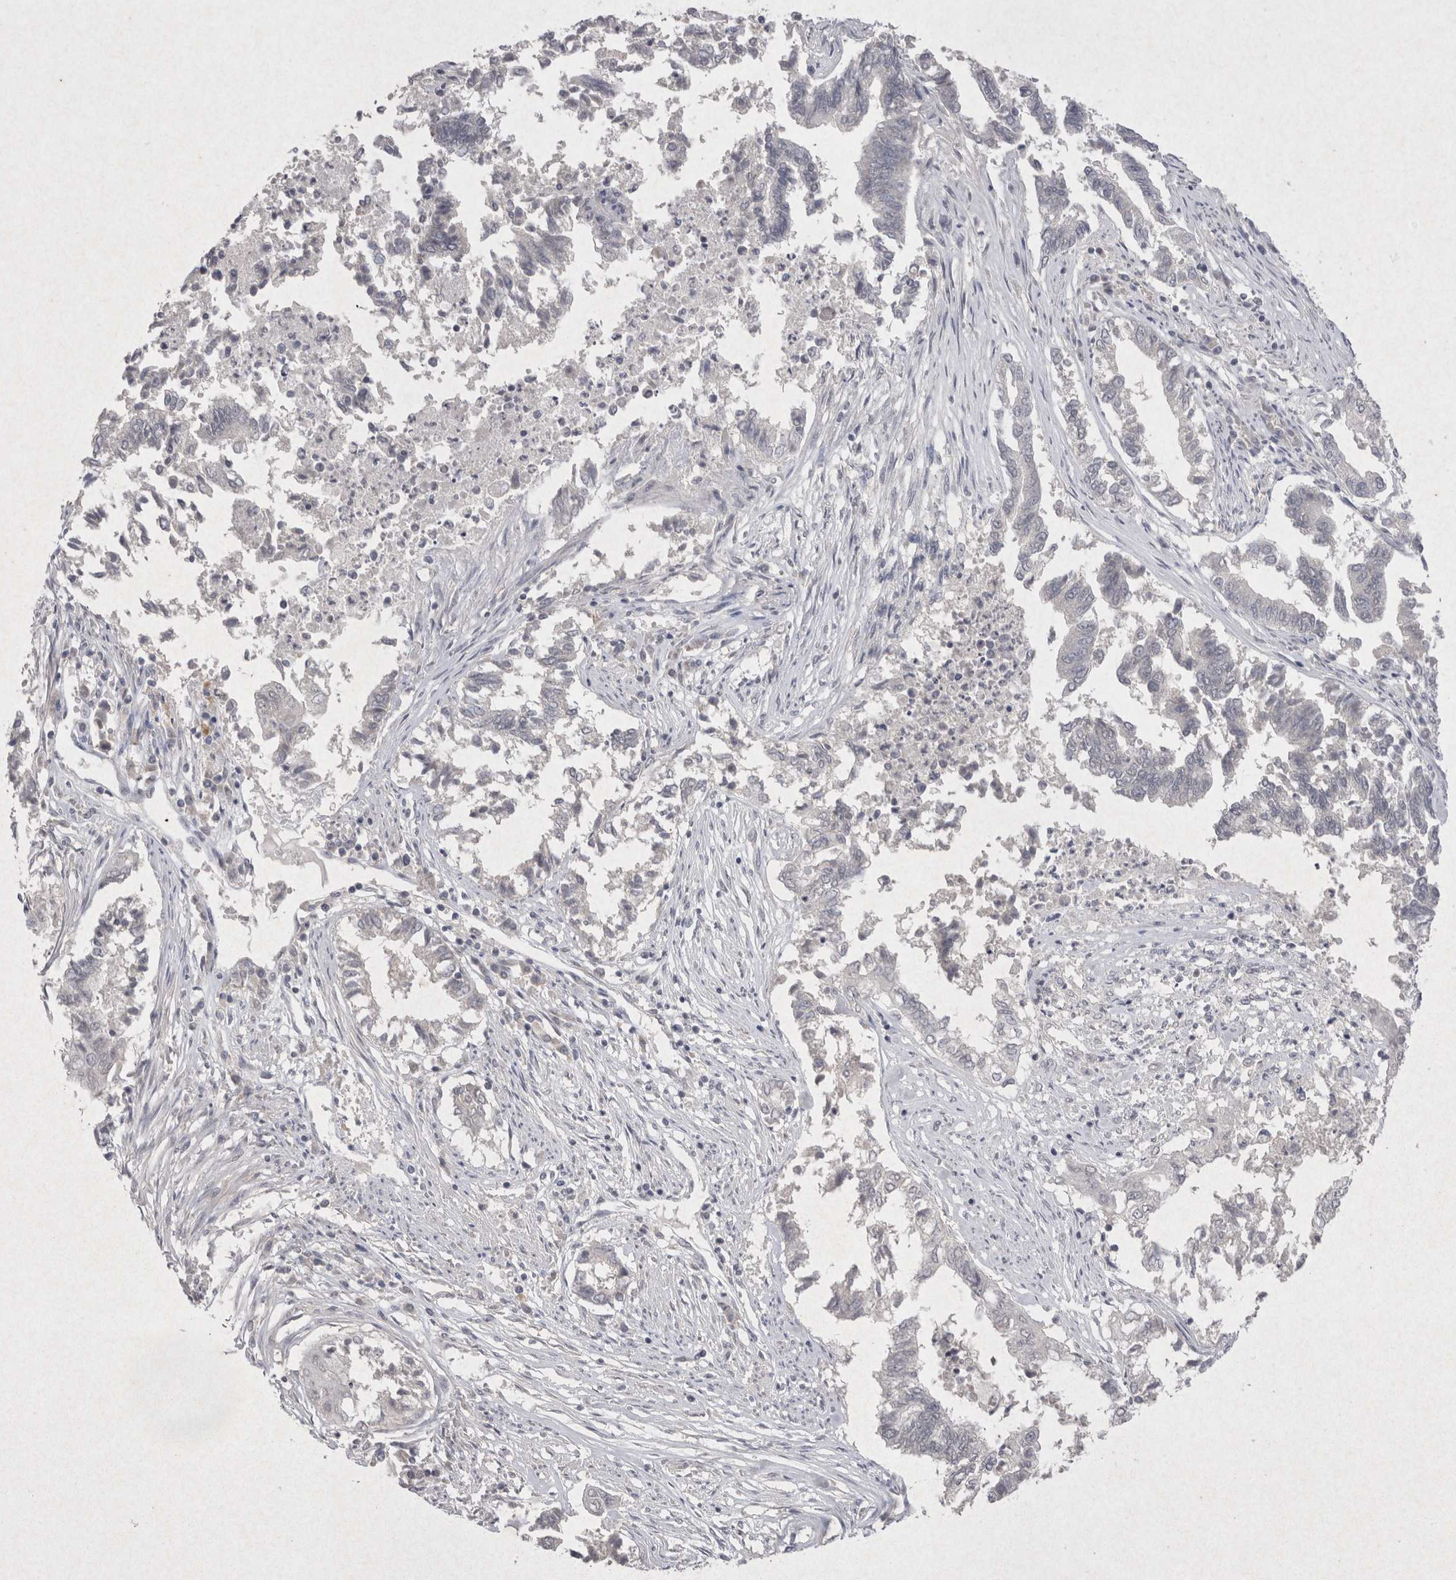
{"staining": {"intensity": "negative", "quantity": "none", "location": "none"}, "tissue": "endometrial cancer", "cell_type": "Tumor cells", "image_type": "cancer", "snomed": [{"axis": "morphology", "description": "Necrosis, NOS"}, {"axis": "morphology", "description": "Adenocarcinoma, NOS"}, {"axis": "topography", "description": "Endometrium"}], "caption": "This is an immunohistochemistry photomicrograph of endometrial adenocarcinoma. There is no staining in tumor cells.", "gene": "LYVE1", "patient": {"sex": "female", "age": 79}}